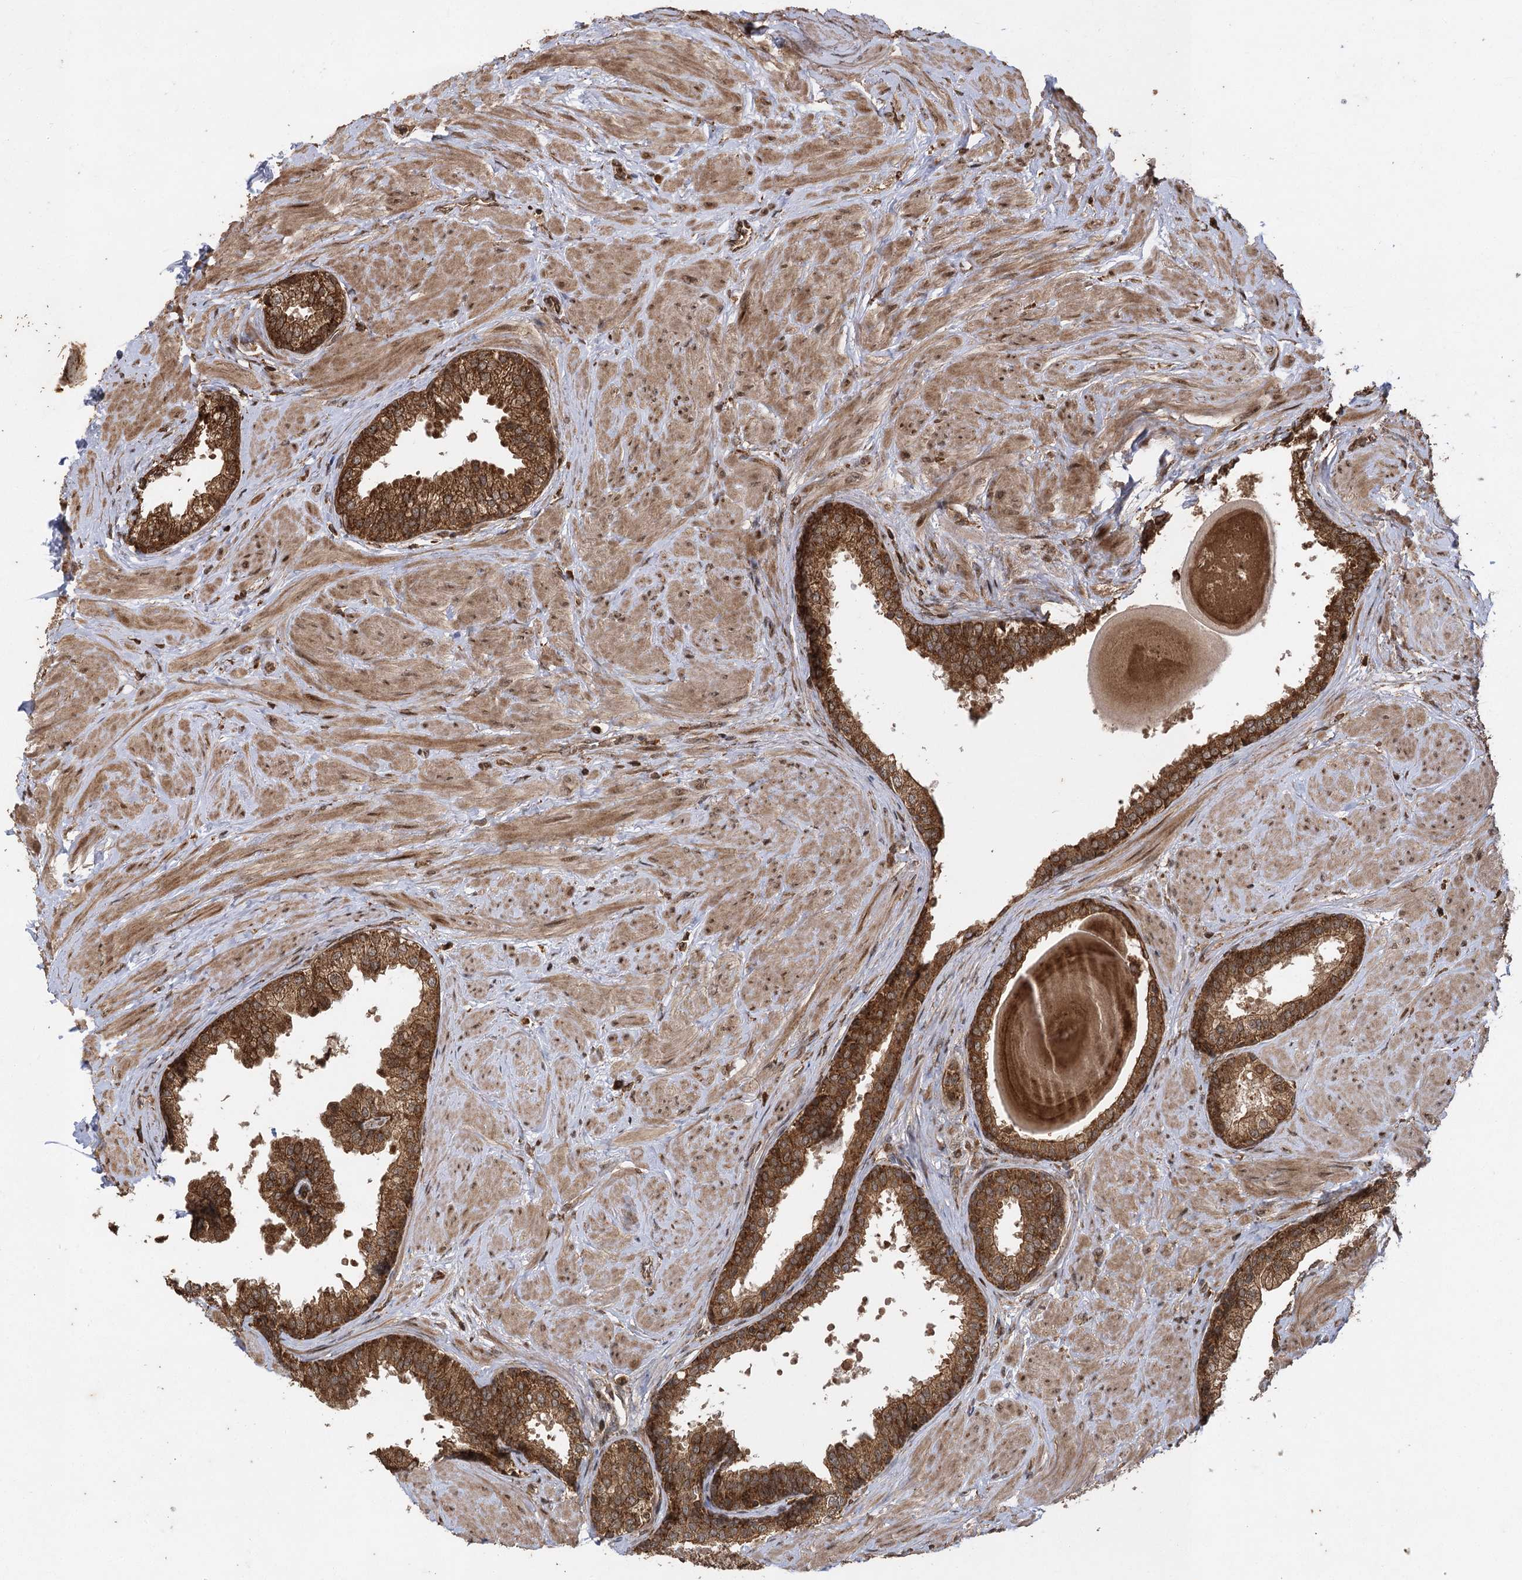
{"staining": {"intensity": "strong", "quantity": ">75%", "location": "cytoplasmic/membranous"}, "tissue": "prostate", "cell_type": "Glandular cells", "image_type": "normal", "snomed": [{"axis": "morphology", "description": "Normal tissue, NOS"}, {"axis": "topography", "description": "Prostate"}], "caption": "A brown stain labels strong cytoplasmic/membranous expression of a protein in glandular cells of unremarkable human prostate. (Stains: DAB (3,3'-diaminobenzidine) in brown, nuclei in blue, Microscopy: brightfield microscopy at high magnification).", "gene": "IL11RA", "patient": {"sex": "male", "age": 48}}